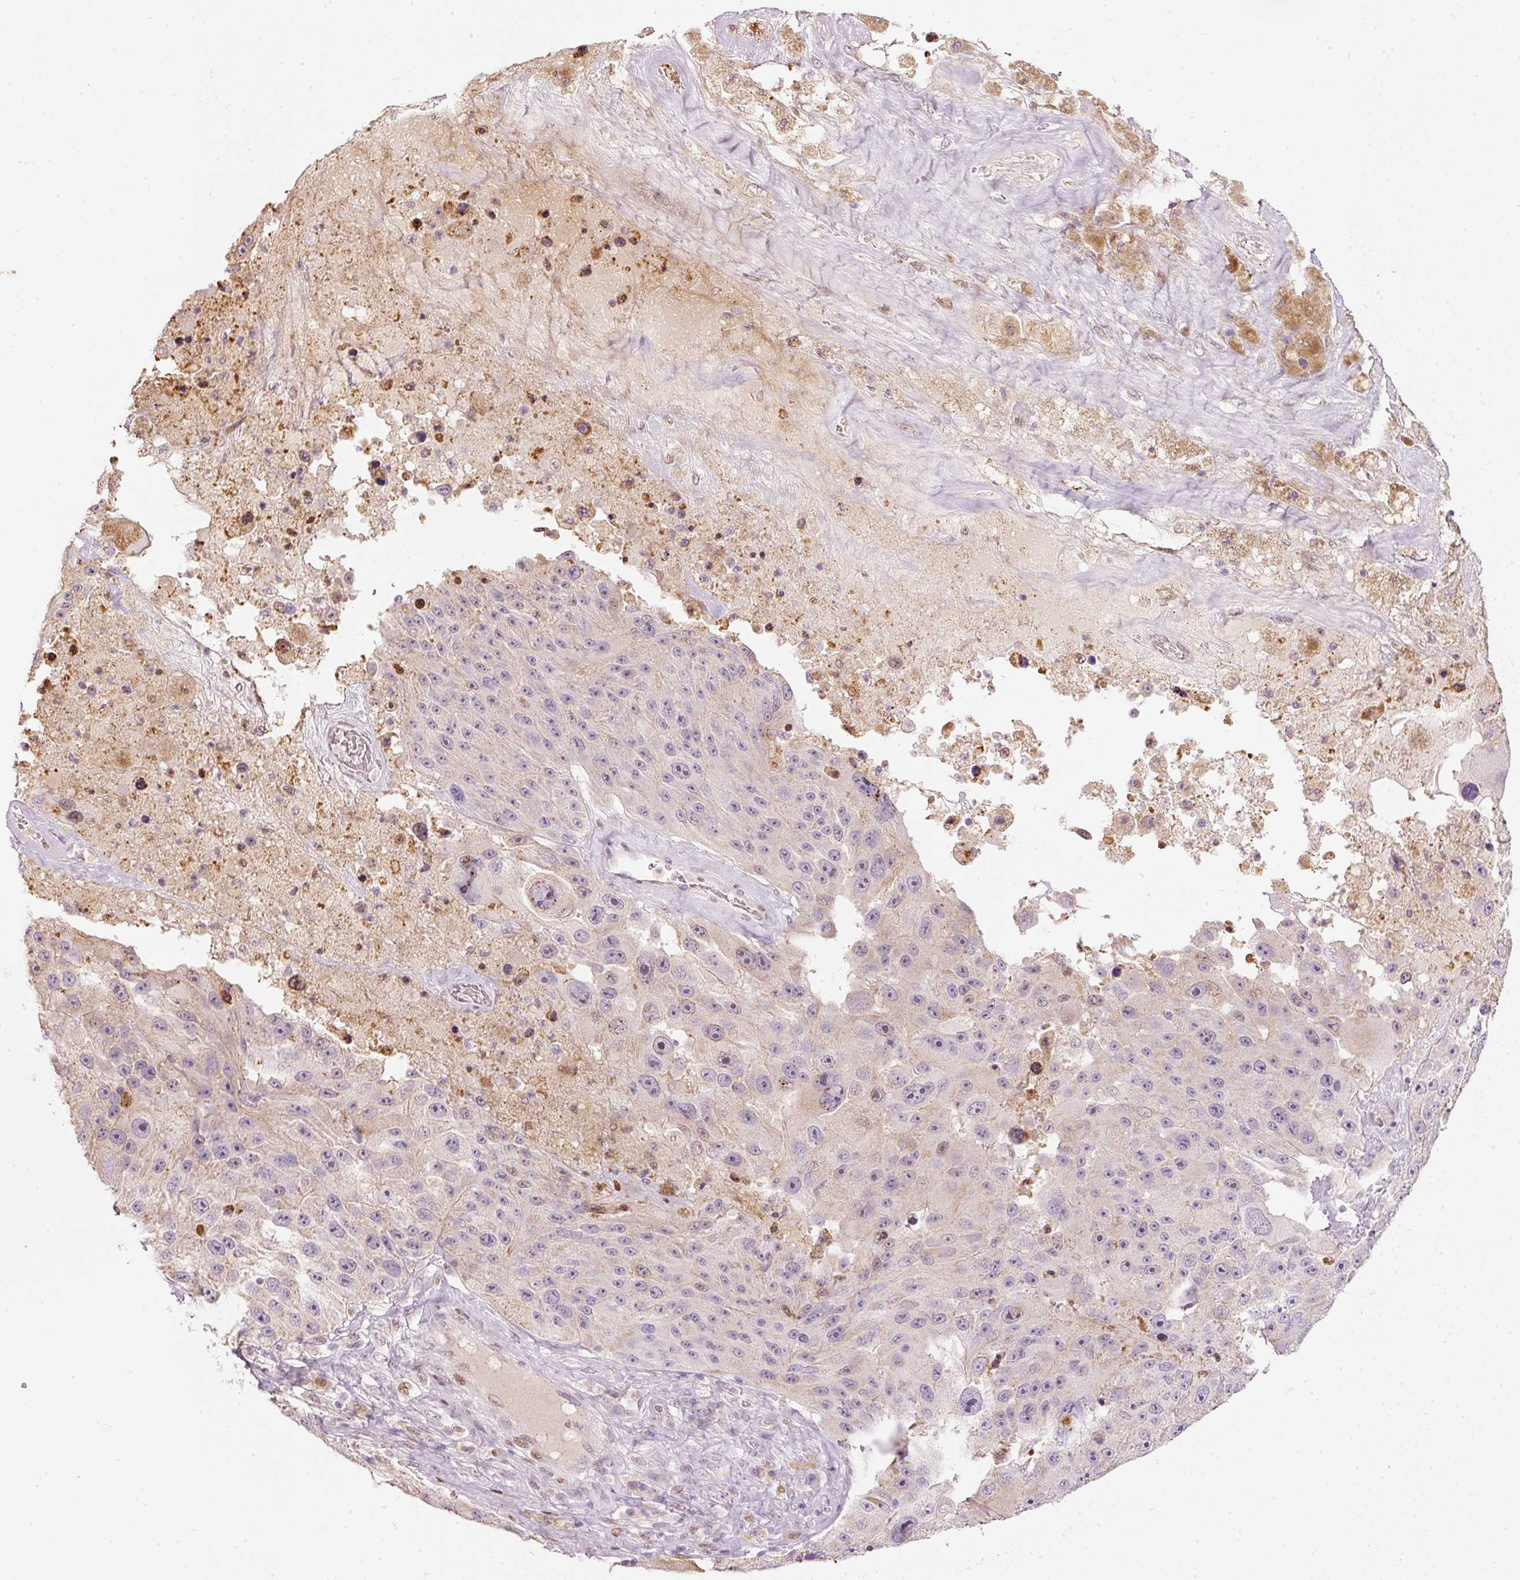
{"staining": {"intensity": "negative", "quantity": "none", "location": "none"}, "tissue": "melanoma", "cell_type": "Tumor cells", "image_type": "cancer", "snomed": [{"axis": "morphology", "description": "Malignant melanoma, Metastatic site"}, {"axis": "topography", "description": "Lymph node"}], "caption": "An image of melanoma stained for a protein exhibits no brown staining in tumor cells.", "gene": "RNF39", "patient": {"sex": "male", "age": 62}}